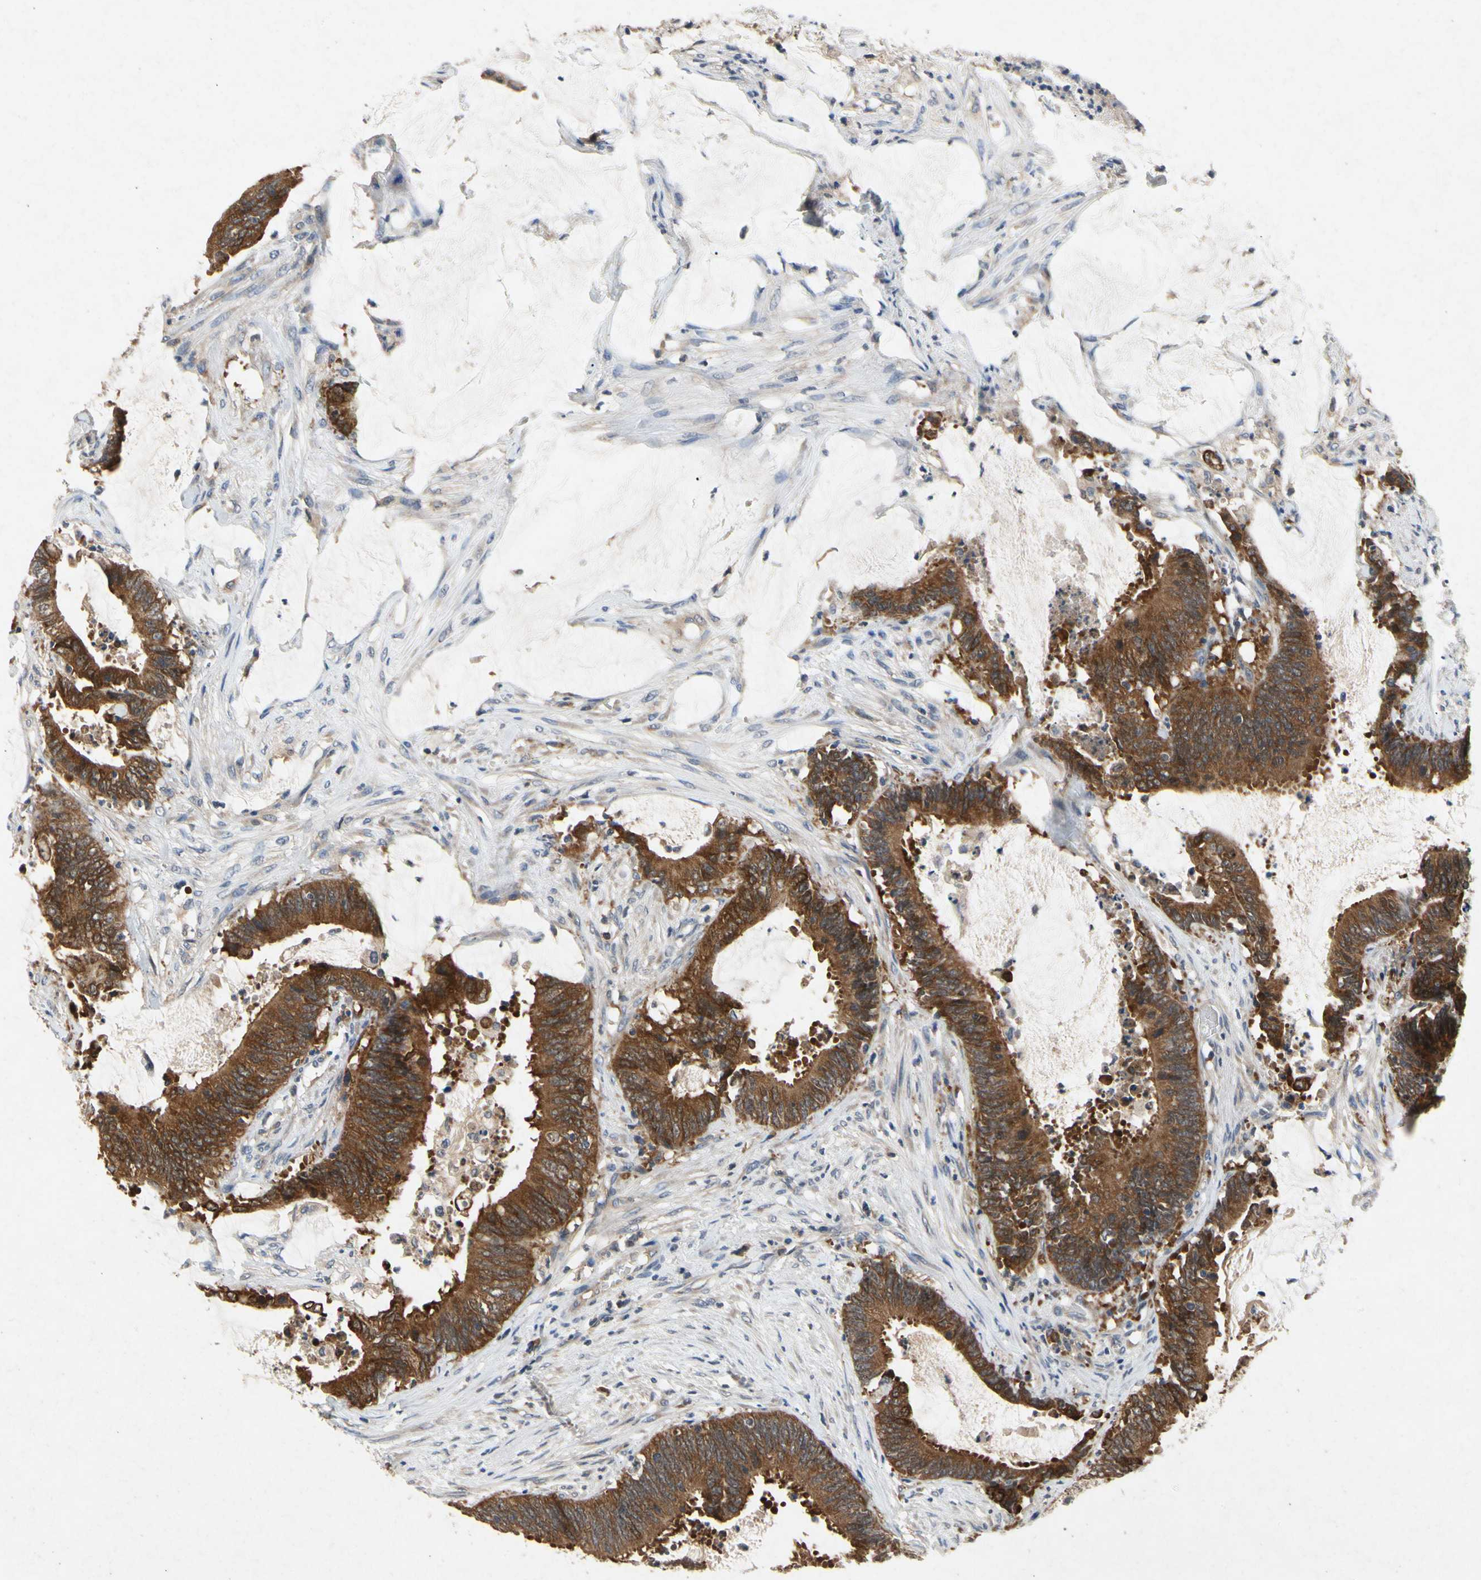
{"staining": {"intensity": "strong", "quantity": ">75%", "location": "cytoplasmic/membranous"}, "tissue": "colorectal cancer", "cell_type": "Tumor cells", "image_type": "cancer", "snomed": [{"axis": "morphology", "description": "Adenocarcinoma, NOS"}, {"axis": "topography", "description": "Rectum"}], "caption": "Colorectal cancer tissue displays strong cytoplasmic/membranous staining in approximately >75% of tumor cells", "gene": "RPS6KA1", "patient": {"sex": "female", "age": 66}}